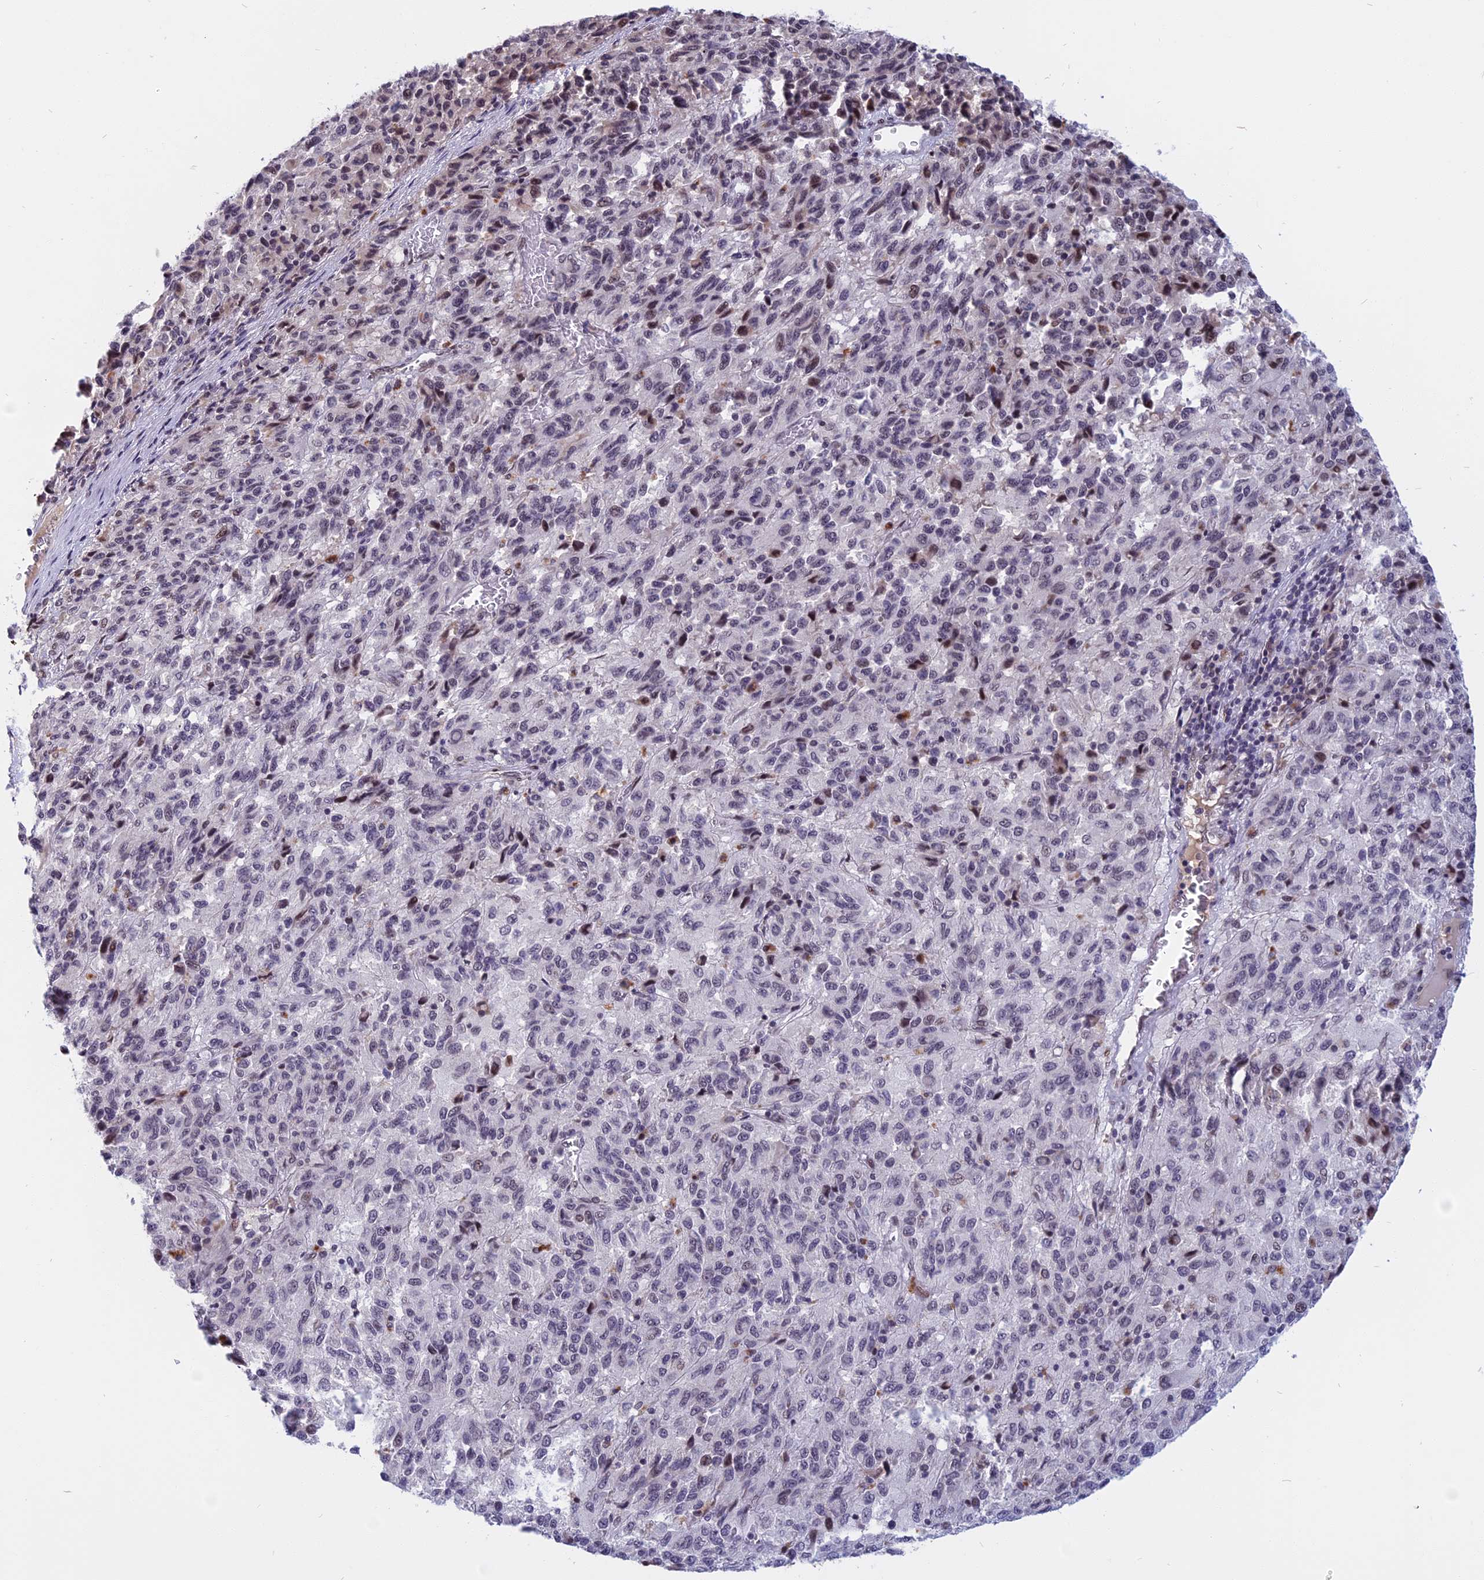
{"staining": {"intensity": "moderate", "quantity": "<25%", "location": "nuclear"}, "tissue": "melanoma", "cell_type": "Tumor cells", "image_type": "cancer", "snomed": [{"axis": "morphology", "description": "Malignant melanoma, Metastatic site"}, {"axis": "topography", "description": "Lung"}], "caption": "Malignant melanoma (metastatic site) stained with a protein marker shows moderate staining in tumor cells.", "gene": "CDC7", "patient": {"sex": "male", "age": 64}}